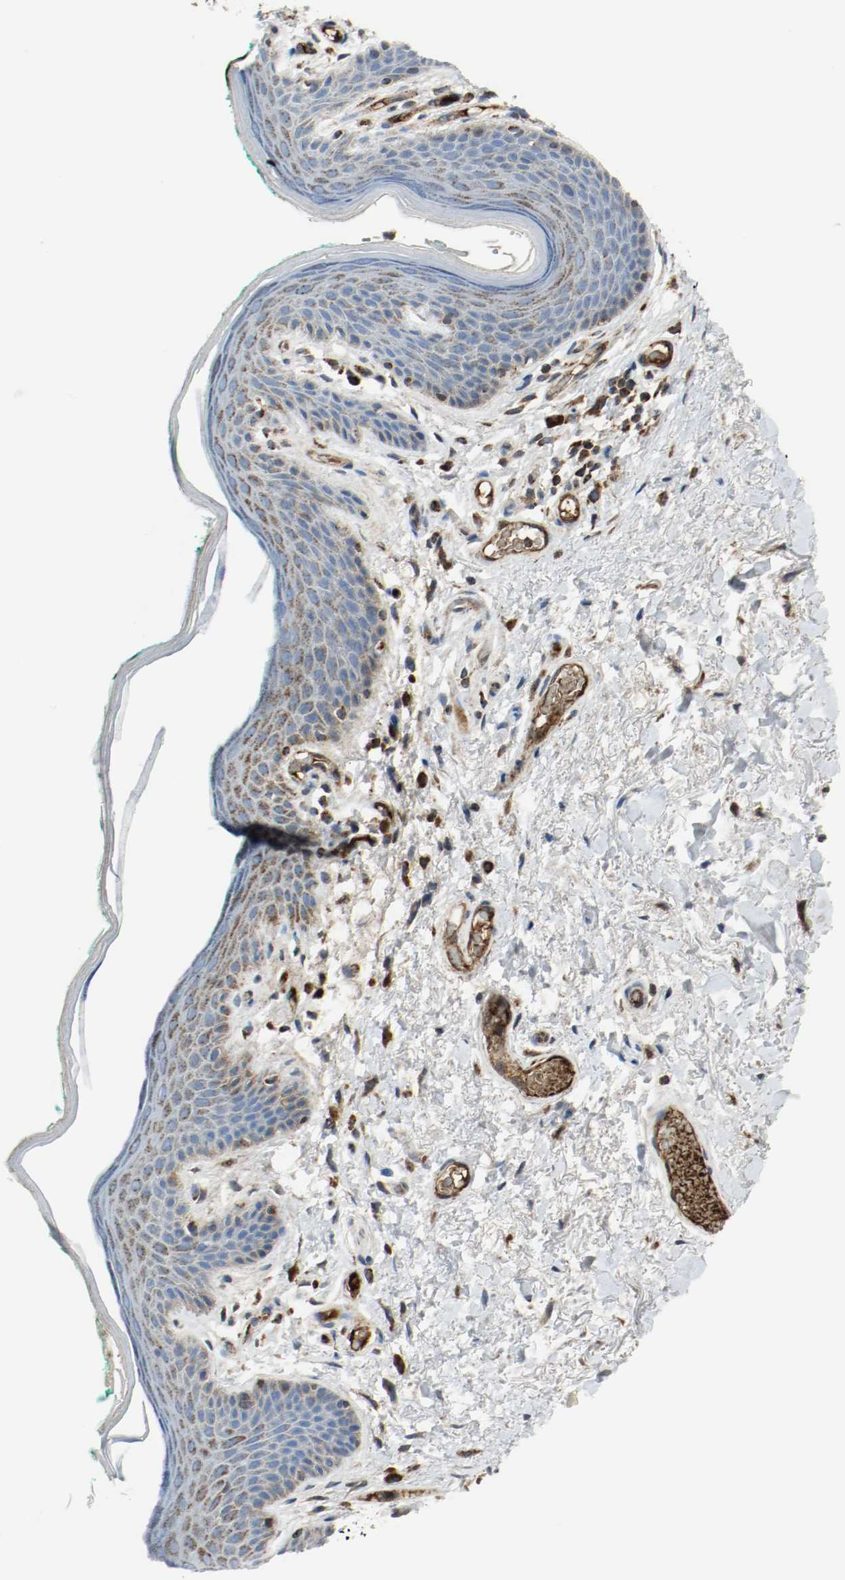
{"staining": {"intensity": "strong", "quantity": "25%-75%", "location": "cytoplasmic/membranous"}, "tissue": "skin", "cell_type": "Epidermal cells", "image_type": "normal", "snomed": [{"axis": "morphology", "description": "Normal tissue, NOS"}, {"axis": "topography", "description": "Anal"}], "caption": "Epidermal cells show high levels of strong cytoplasmic/membranous staining in about 25%-75% of cells in benign human skin.", "gene": "TXNRD1", "patient": {"sex": "male", "age": 74}}